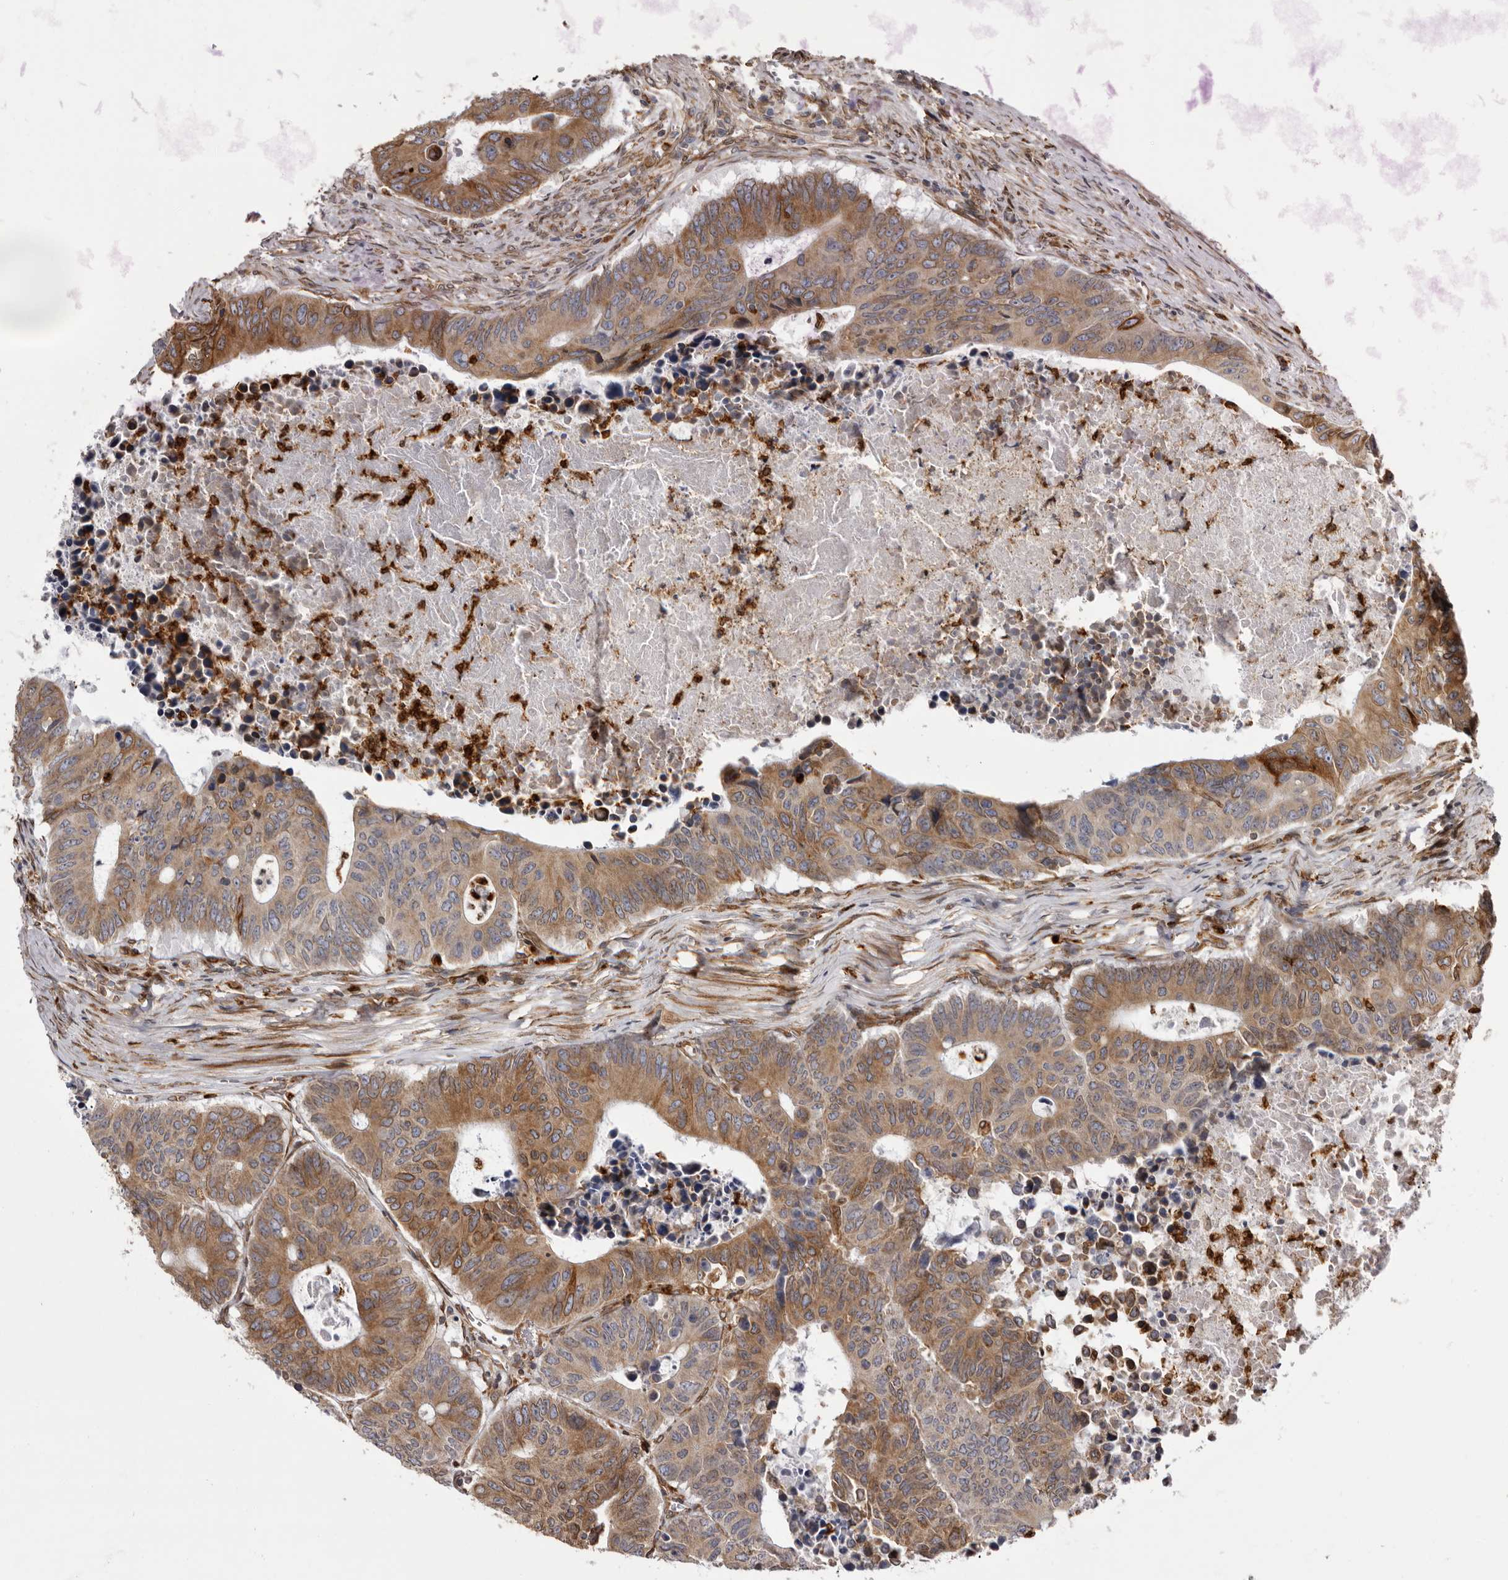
{"staining": {"intensity": "moderate", "quantity": ">75%", "location": "cytoplasmic/membranous"}, "tissue": "colorectal cancer", "cell_type": "Tumor cells", "image_type": "cancer", "snomed": [{"axis": "morphology", "description": "Adenocarcinoma, NOS"}, {"axis": "topography", "description": "Colon"}], "caption": "High-power microscopy captured an immunohistochemistry histopathology image of colorectal cancer, revealing moderate cytoplasmic/membranous expression in about >75% of tumor cells.", "gene": "C4orf3", "patient": {"sex": "male", "age": 87}}